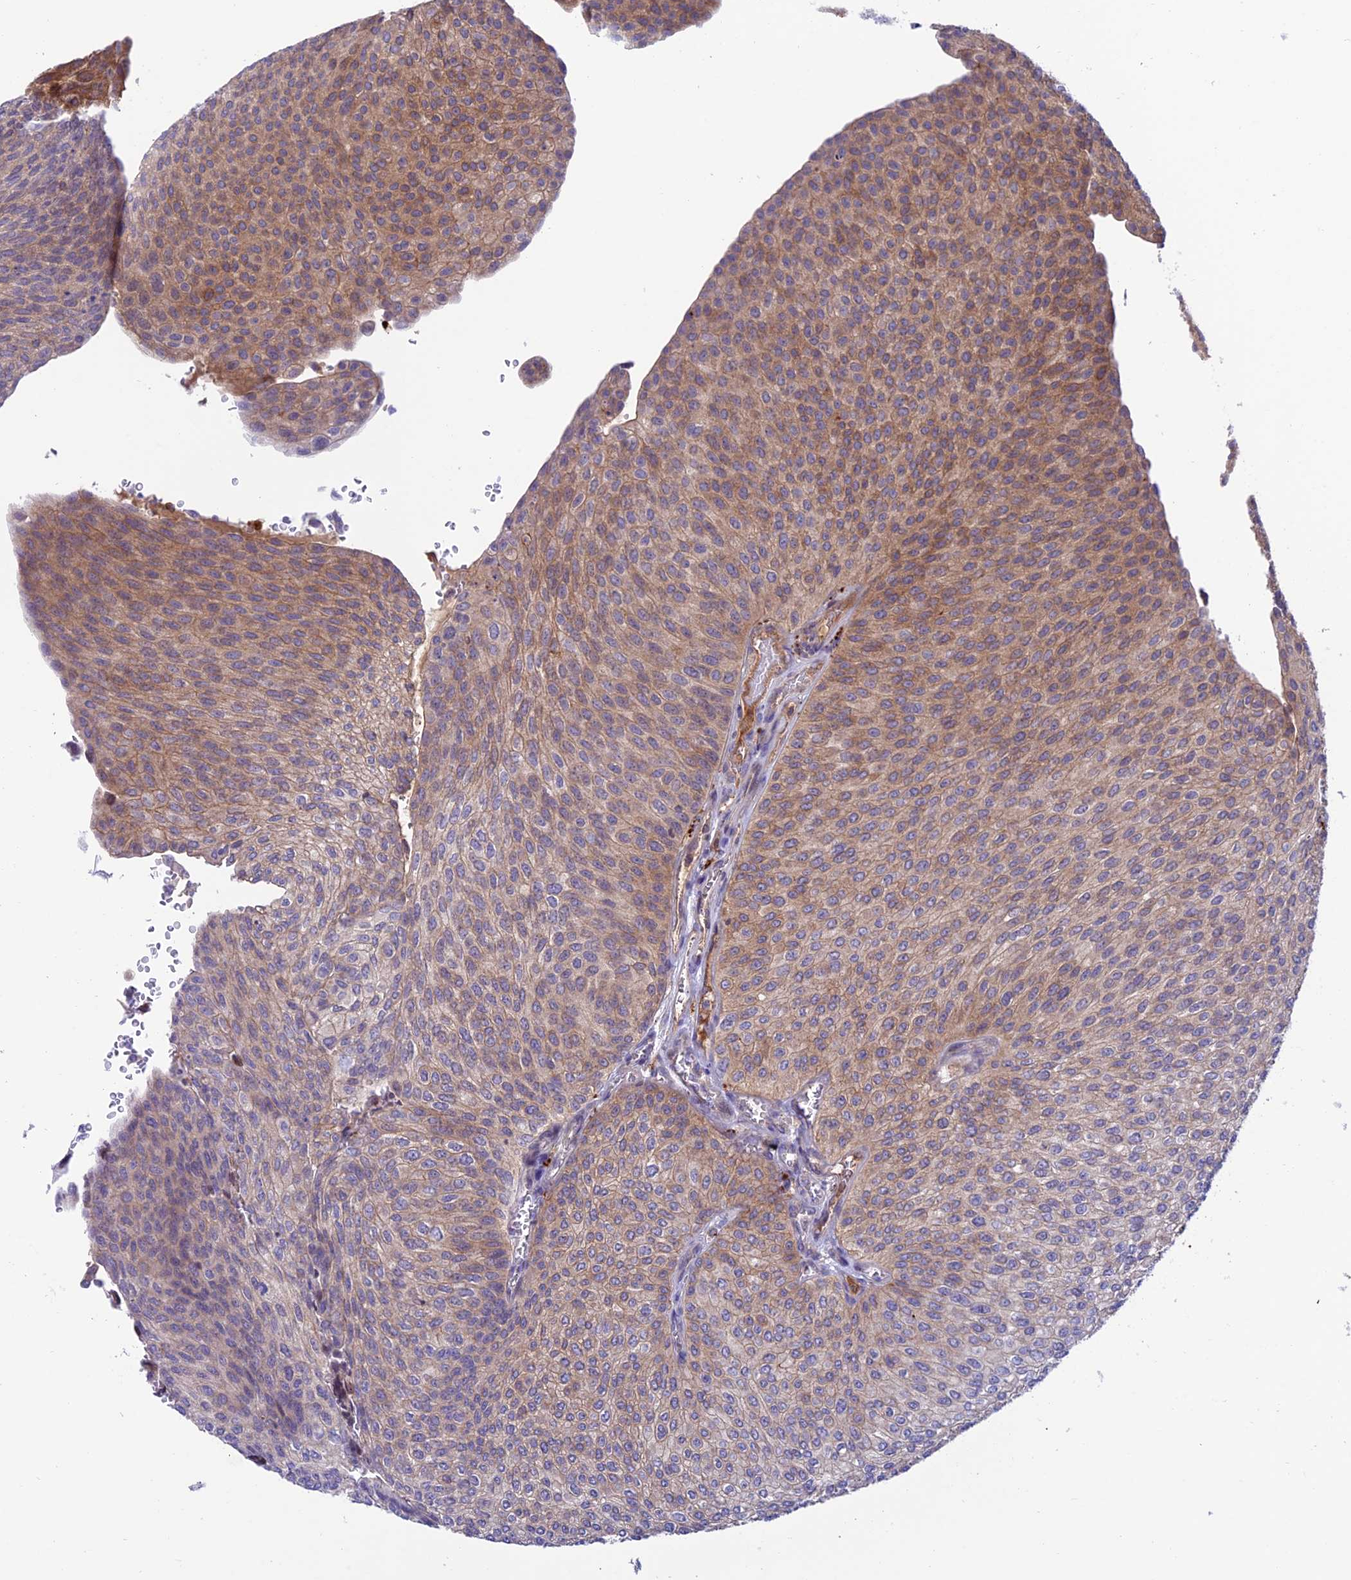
{"staining": {"intensity": "weak", "quantity": "25%-75%", "location": "cytoplasmic/membranous"}, "tissue": "urothelial cancer", "cell_type": "Tumor cells", "image_type": "cancer", "snomed": [{"axis": "morphology", "description": "Urothelial carcinoma, High grade"}, {"axis": "topography", "description": "Urinary bladder"}], "caption": "Urothelial cancer stained for a protein (brown) demonstrates weak cytoplasmic/membranous positive expression in approximately 25%-75% of tumor cells.", "gene": "ARHGEF18", "patient": {"sex": "female", "age": 79}}